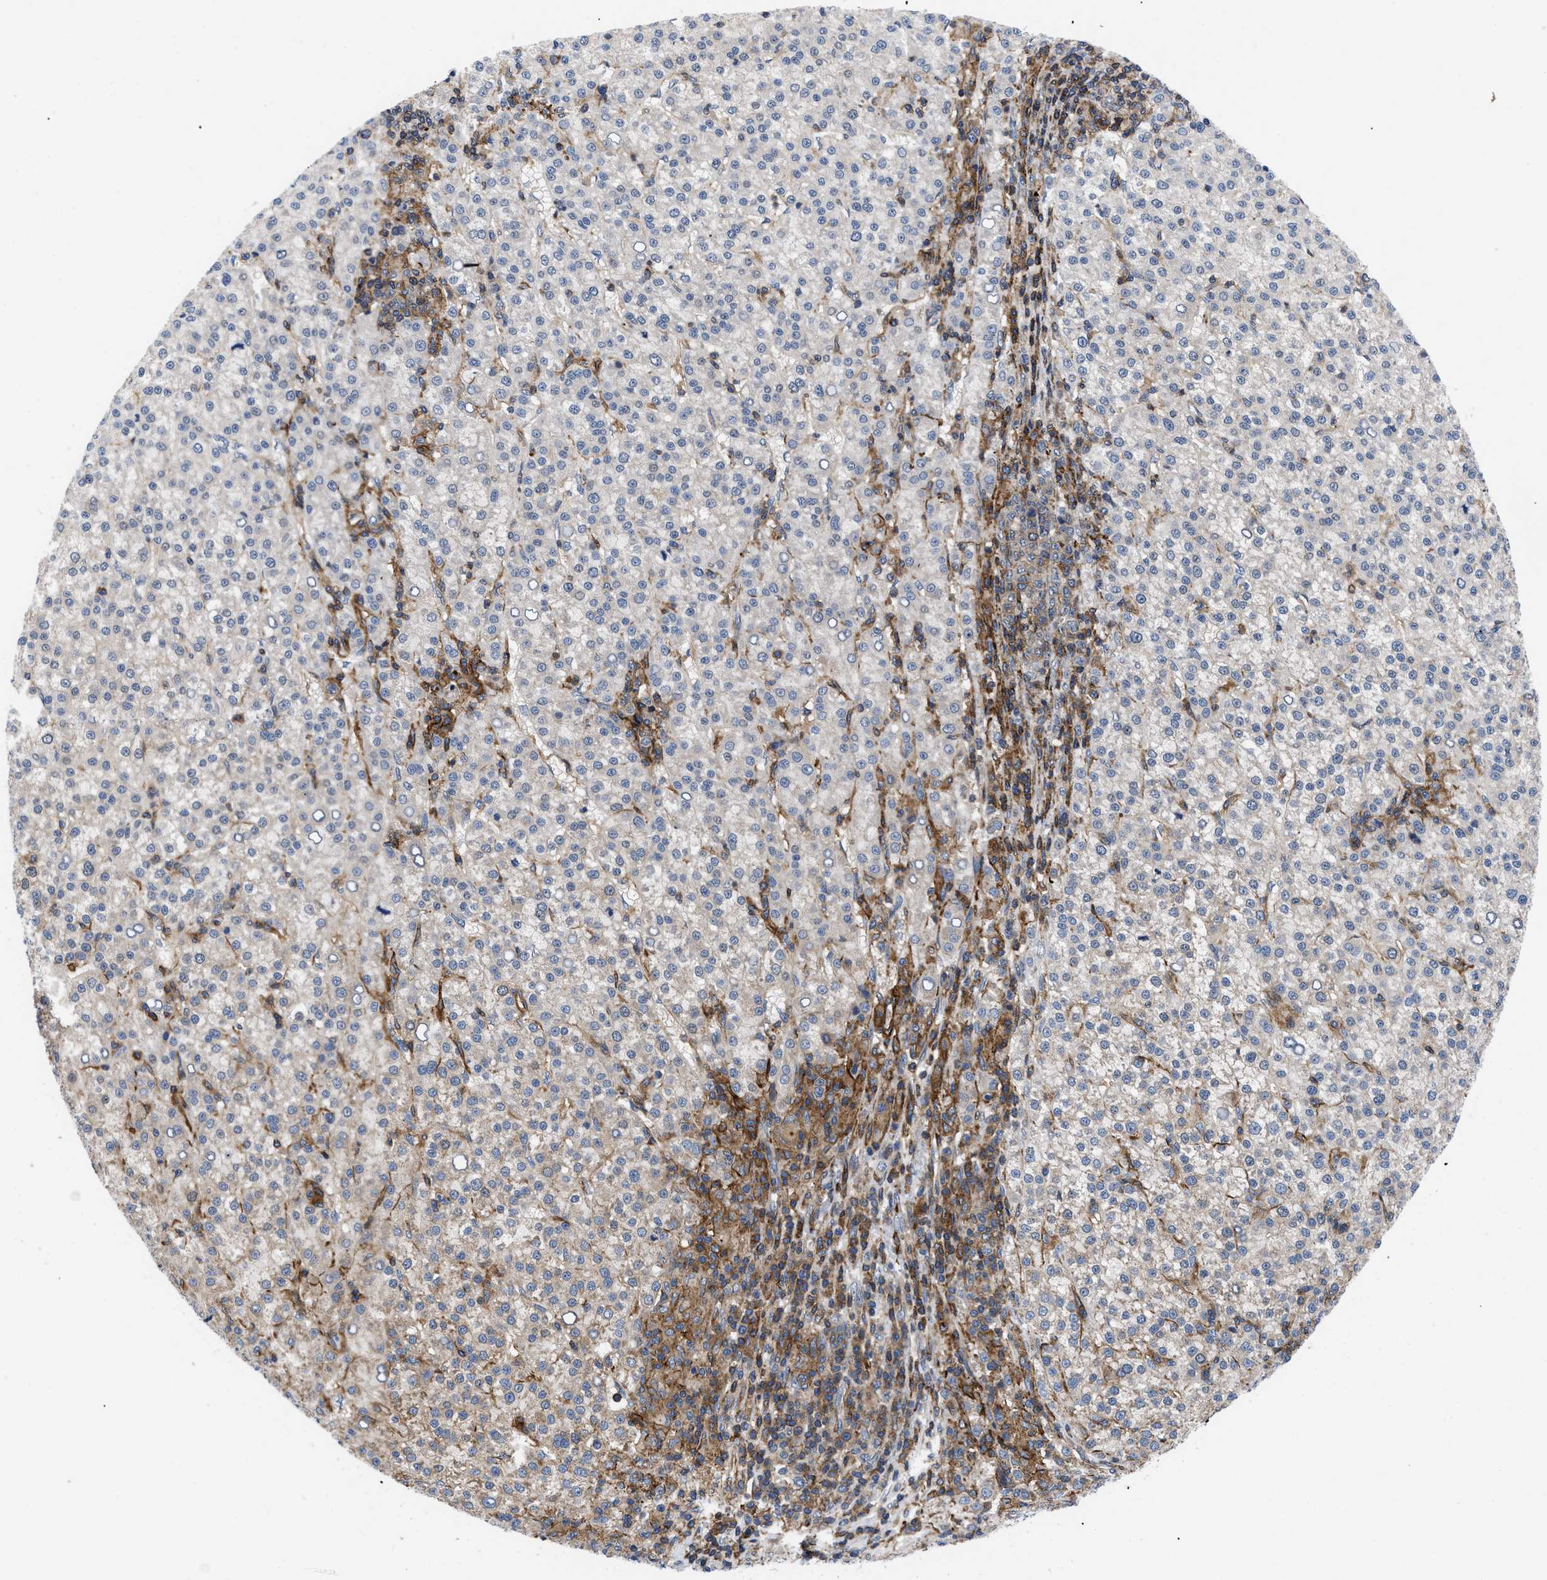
{"staining": {"intensity": "moderate", "quantity": "<25%", "location": "cytoplasmic/membranous"}, "tissue": "liver cancer", "cell_type": "Tumor cells", "image_type": "cancer", "snomed": [{"axis": "morphology", "description": "Carcinoma, Hepatocellular, NOS"}, {"axis": "topography", "description": "Liver"}], "caption": "Liver cancer tissue exhibits moderate cytoplasmic/membranous staining in approximately <25% of tumor cells, visualized by immunohistochemistry.", "gene": "SPAST", "patient": {"sex": "female", "age": 58}}